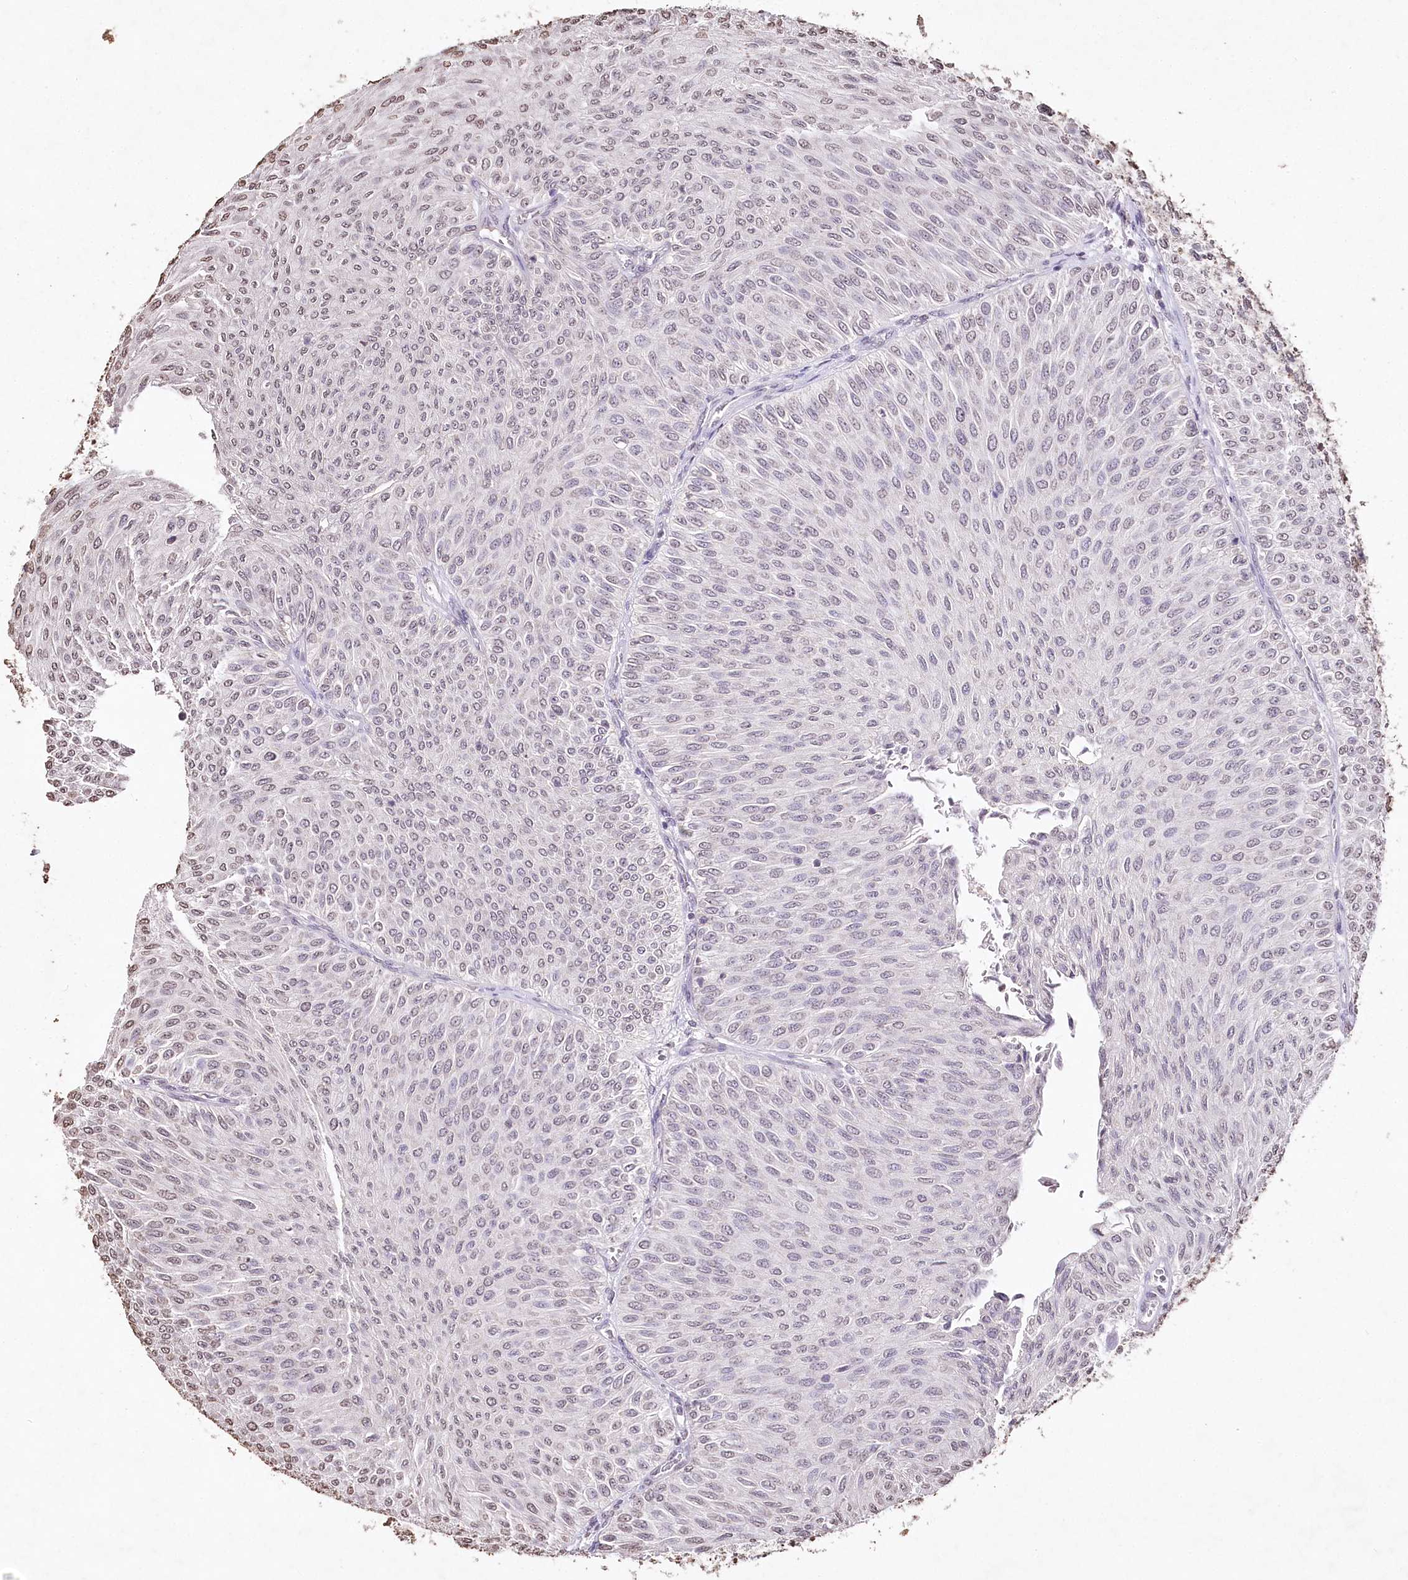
{"staining": {"intensity": "negative", "quantity": "none", "location": "none"}, "tissue": "urothelial cancer", "cell_type": "Tumor cells", "image_type": "cancer", "snomed": [{"axis": "morphology", "description": "Urothelial carcinoma, Low grade"}, {"axis": "topography", "description": "Urinary bladder"}], "caption": "This micrograph is of low-grade urothelial carcinoma stained with immunohistochemistry (IHC) to label a protein in brown with the nuclei are counter-stained blue. There is no staining in tumor cells.", "gene": "DMXL1", "patient": {"sex": "male", "age": 78}}